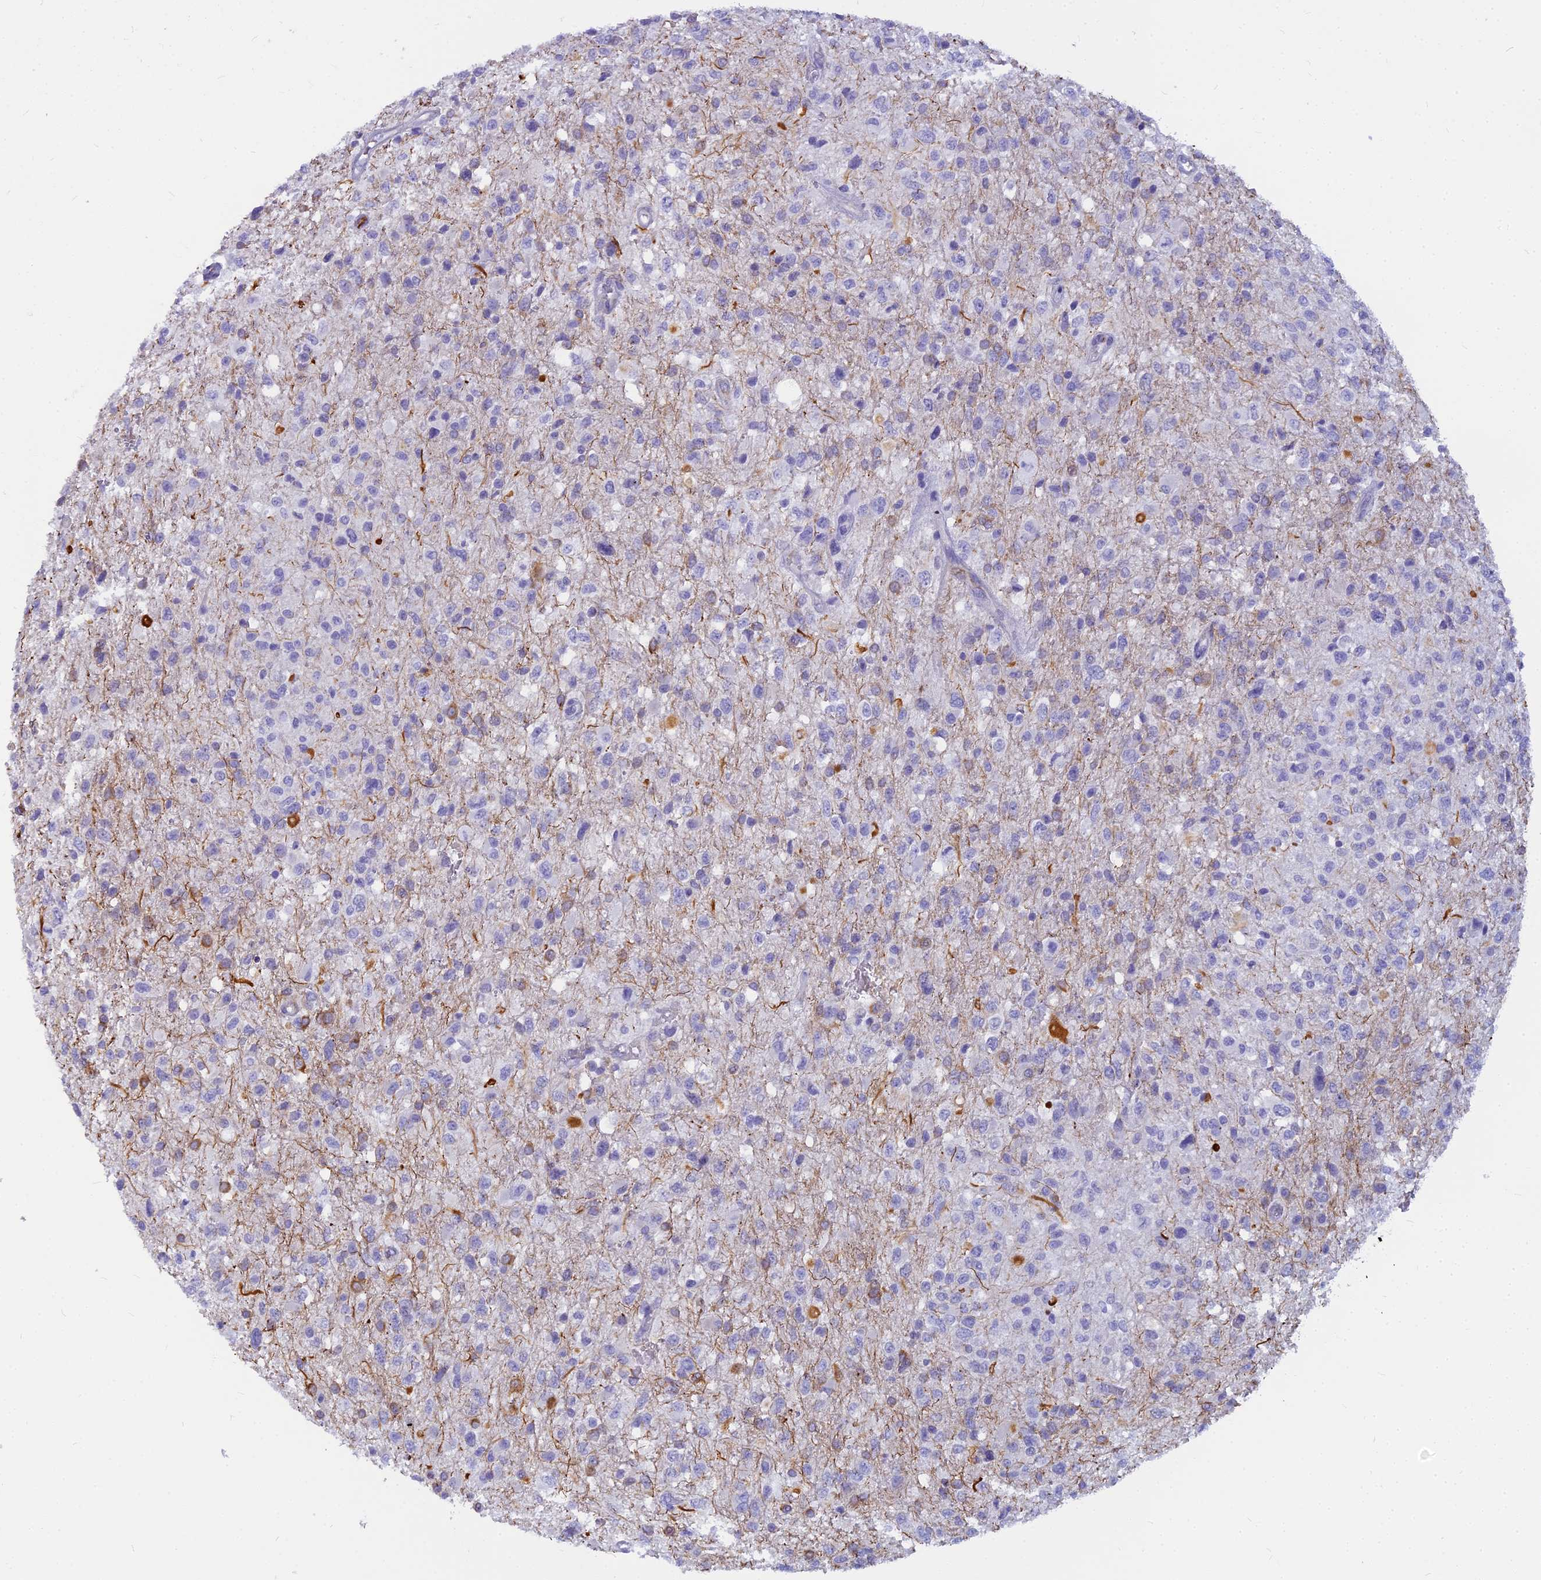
{"staining": {"intensity": "negative", "quantity": "none", "location": "none"}, "tissue": "glioma", "cell_type": "Tumor cells", "image_type": "cancer", "snomed": [{"axis": "morphology", "description": "Glioma, malignant, High grade"}, {"axis": "topography", "description": "Brain"}], "caption": "The photomicrograph displays no significant positivity in tumor cells of malignant glioma (high-grade).", "gene": "EVI2A", "patient": {"sex": "female", "age": 74}}